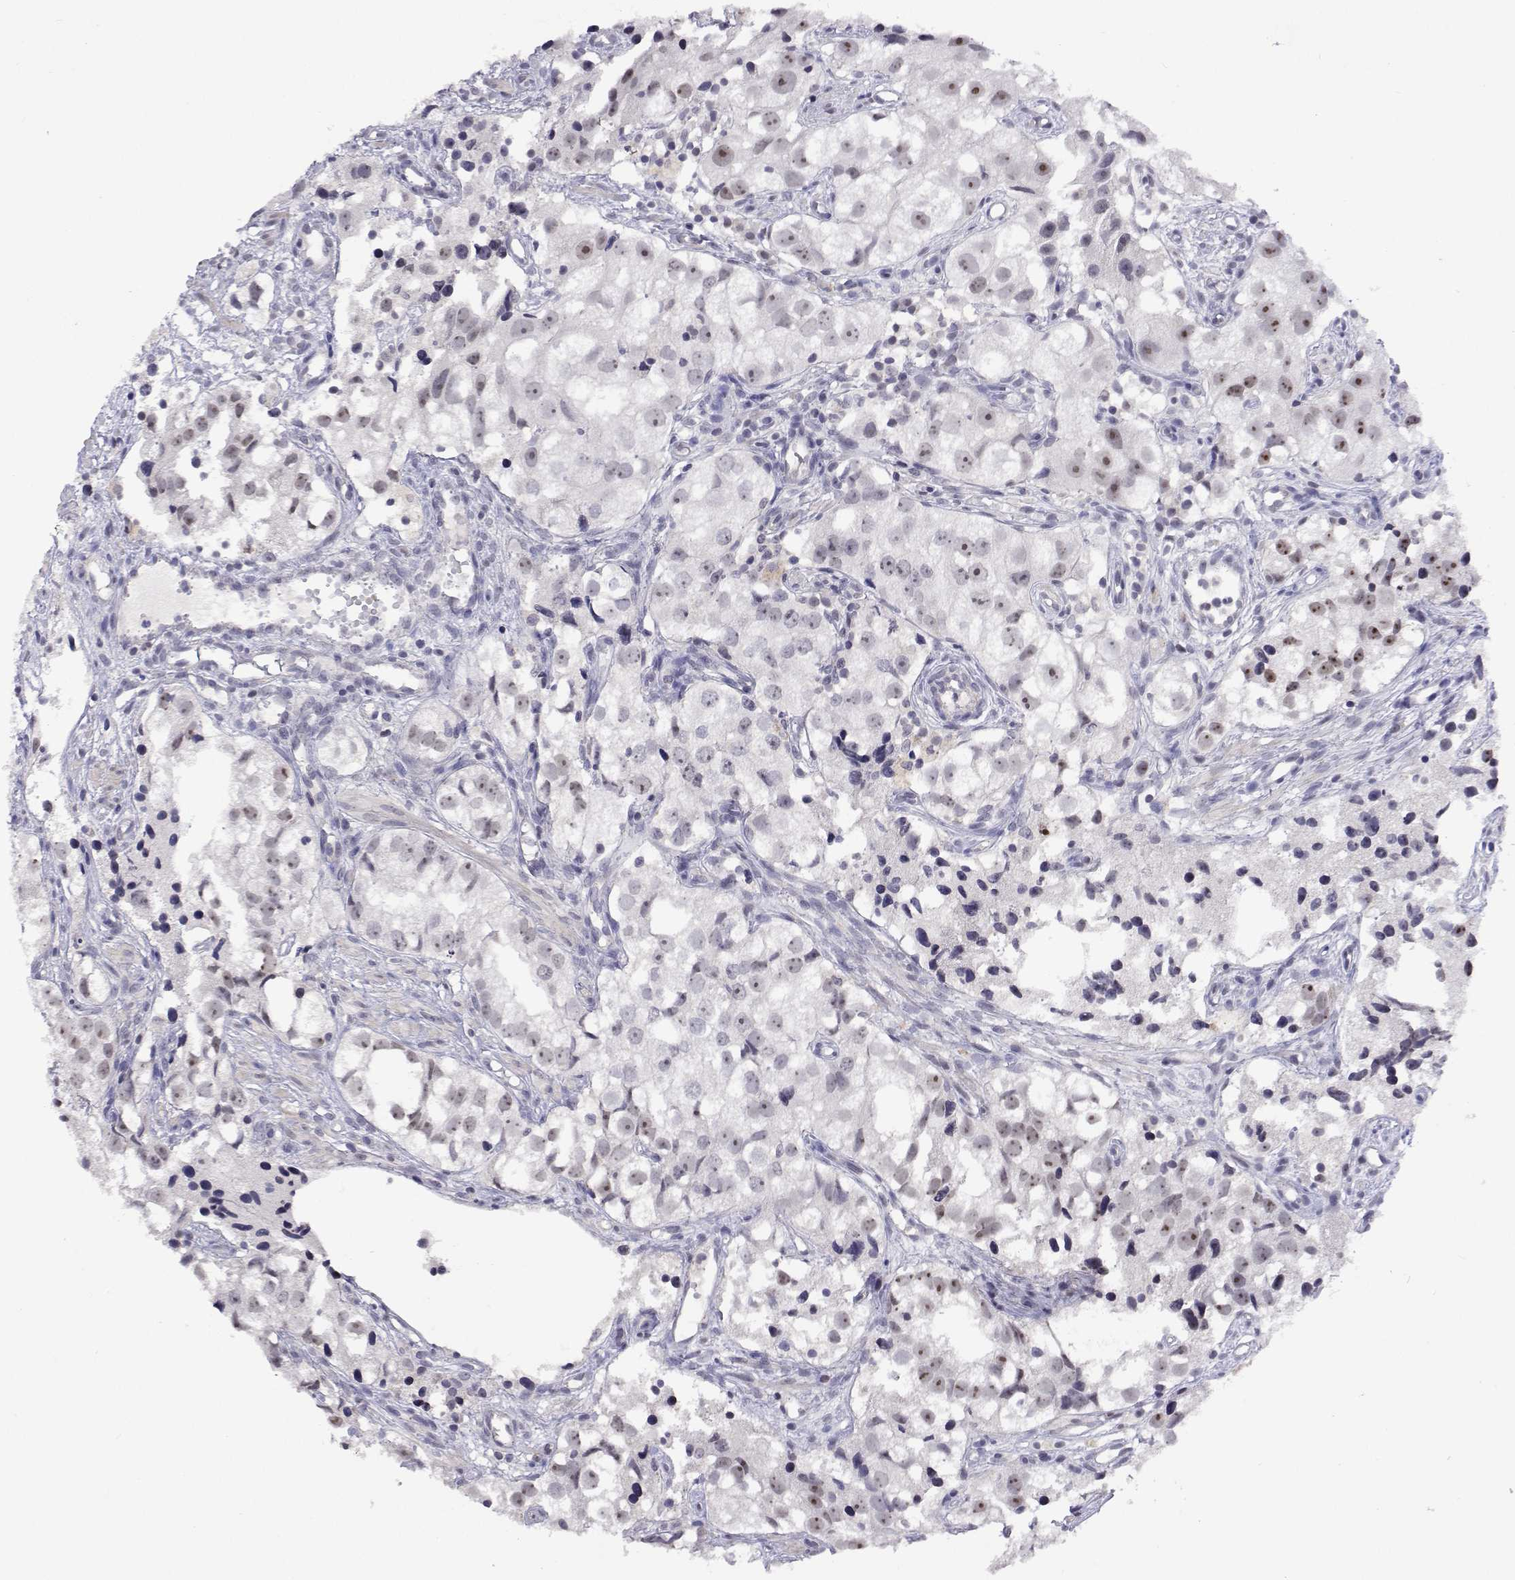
{"staining": {"intensity": "weak", "quantity": "<25%", "location": "nuclear"}, "tissue": "prostate cancer", "cell_type": "Tumor cells", "image_type": "cancer", "snomed": [{"axis": "morphology", "description": "Adenocarcinoma, High grade"}, {"axis": "topography", "description": "Prostate"}], "caption": "Immunohistochemical staining of high-grade adenocarcinoma (prostate) displays no significant staining in tumor cells.", "gene": "NHP2", "patient": {"sex": "male", "age": 68}}